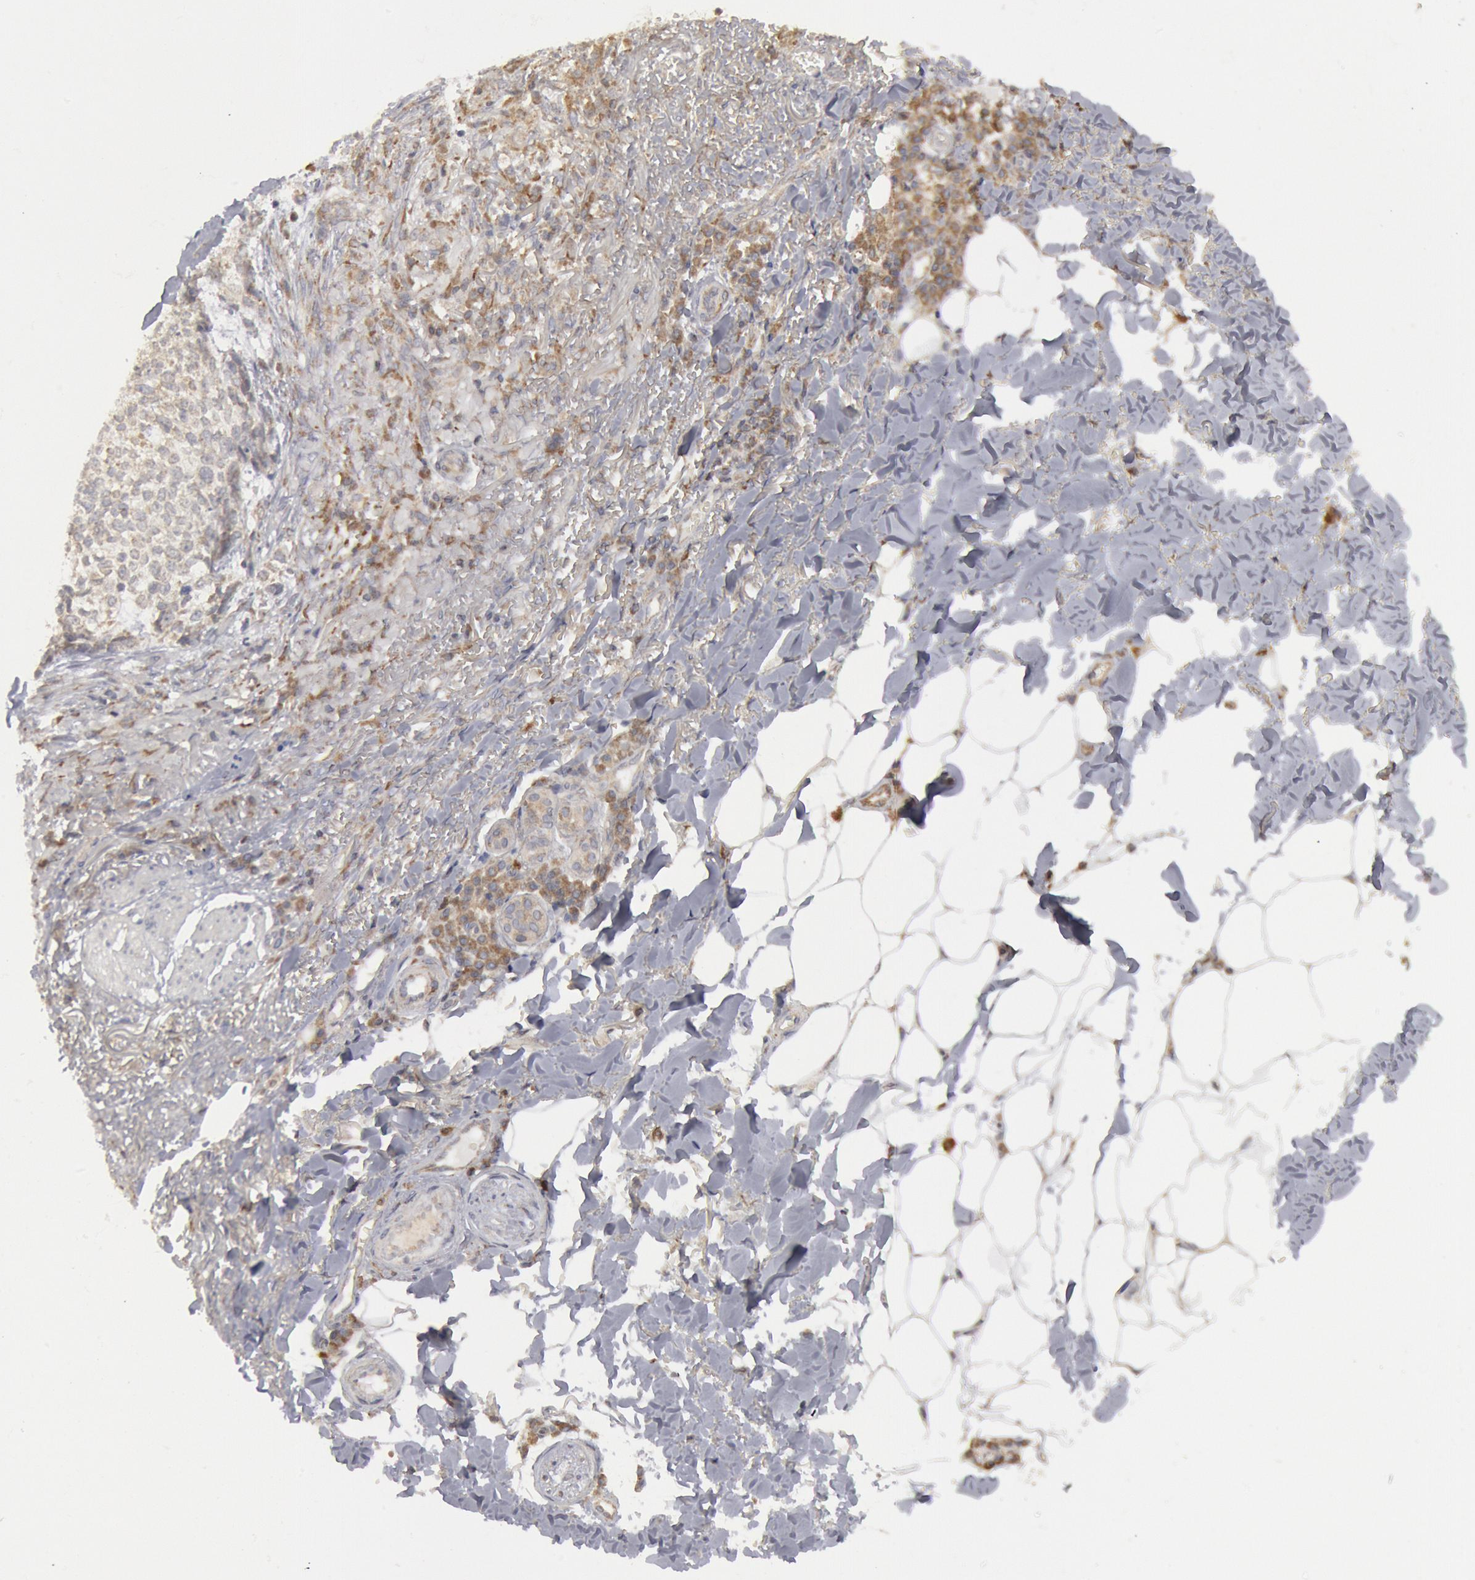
{"staining": {"intensity": "weak", "quantity": "25%-75%", "location": "cytoplasmic/membranous"}, "tissue": "skin cancer", "cell_type": "Tumor cells", "image_type": "cancer", "snomed": [{"axis": "morphology", "description": "Basal cell carcinoma"}, {"axis": "topography", "description": "Skin"}], "caption": "Basal cell carcinoma (skin) tissue reveals weak cytoplasmic/membranous positivity in about 25%-75% of tumor cells, visualized by immunohistochemistry. (brown staining indicates protein expression, while blue staining denotes nuclei).", "gene": "OSBPL8", "patient": {"sex": "female", "age": 89}}